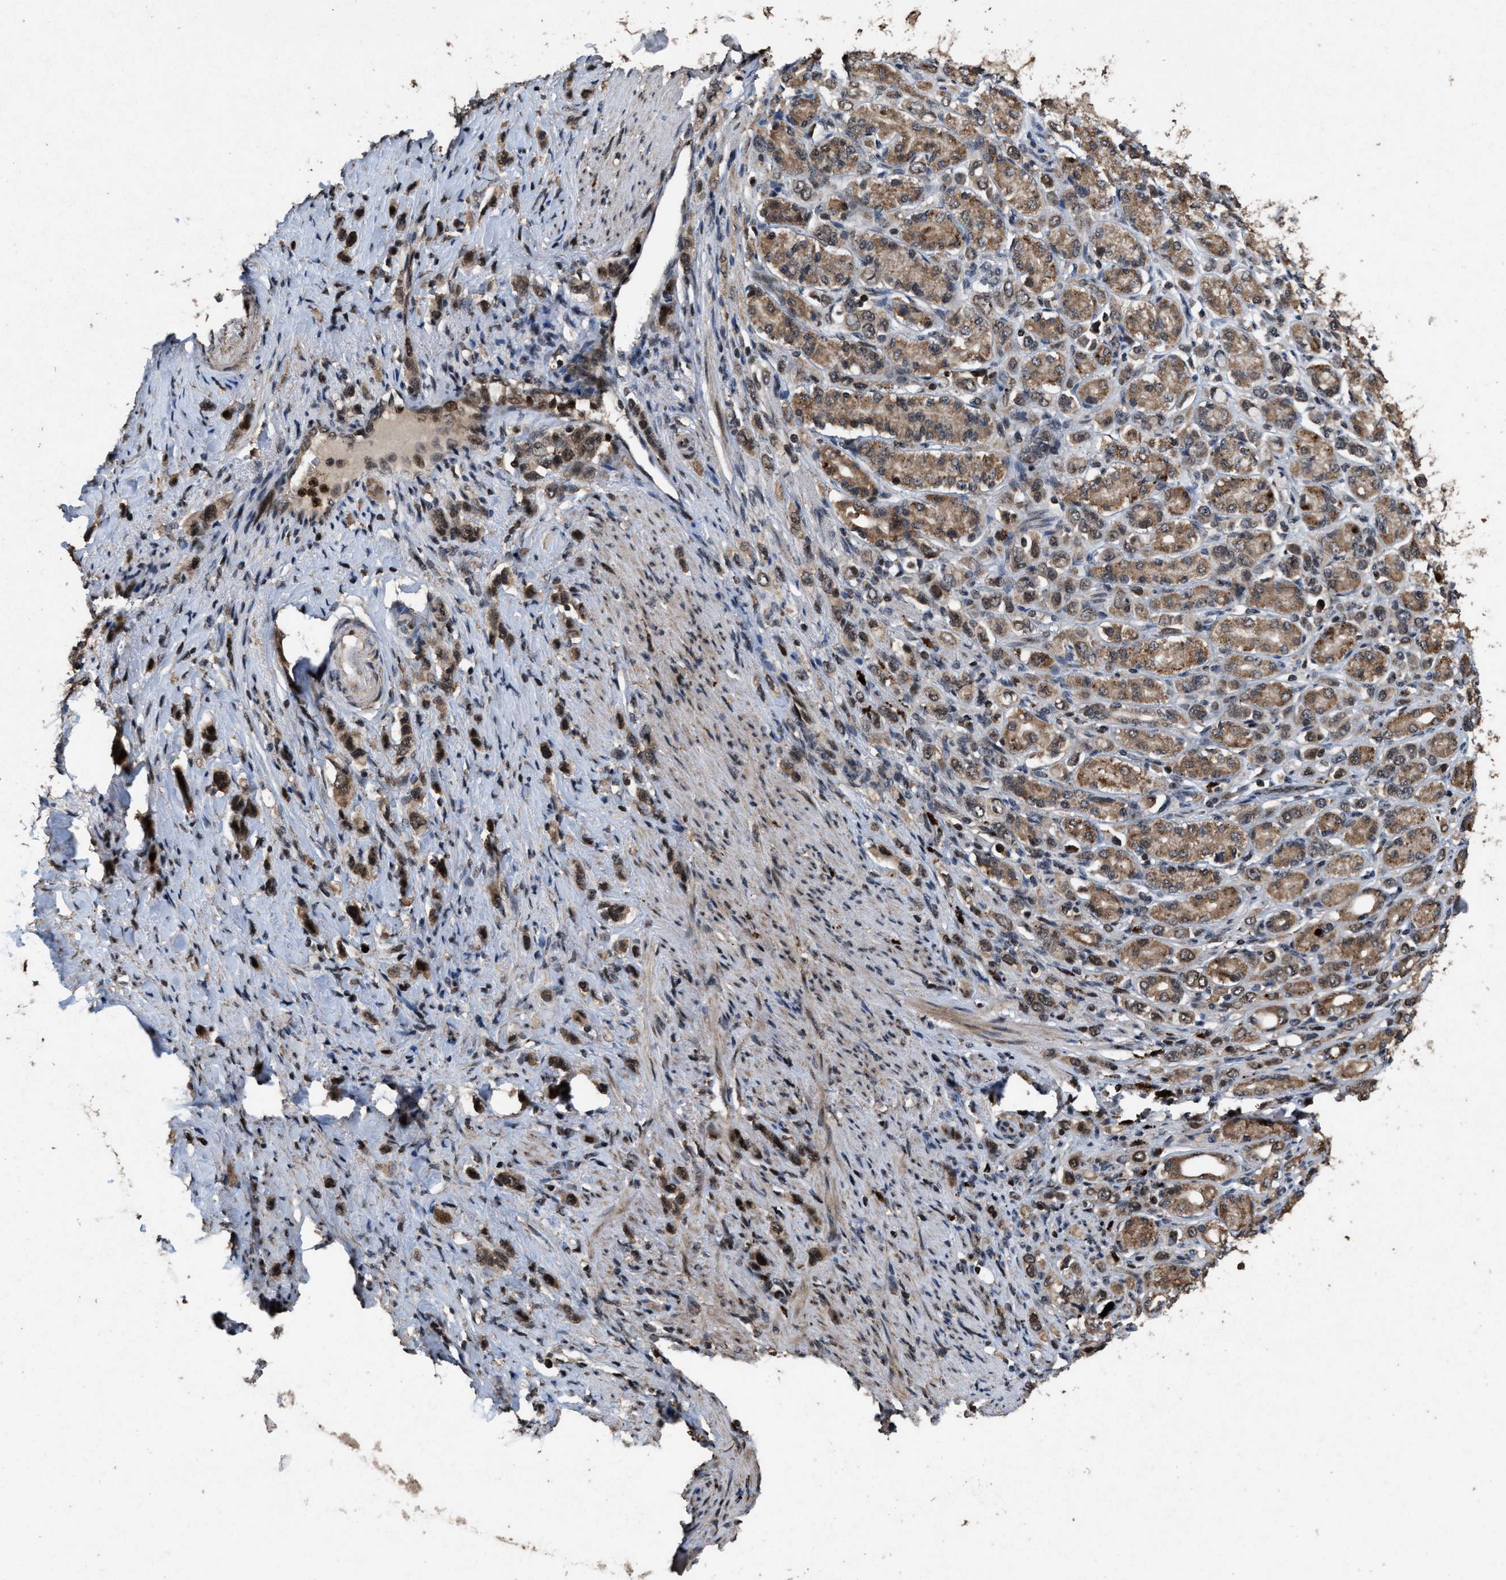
{"staining": {"intensity": "moderate", "quantity": ">75%", "location": "cytoplasmic/membranous"}, "tissue": "stomach cancer", "cell_type": "Tumor cells", "image_type": "cancer", "snomed": [{"axis": "morphology", "description": "Adenocarcinoma, NOS"}, {"axis": "topography", "description": "Stomach"}], "caption": "Human stomach adenocarcinoma stained with a brown dye exhibits moderate cytoplasmic/membranous positive staining in approximately >75% of tumor cells.", "gene": "HAUS6", "patient": {"sex": "female", "age": 65}}